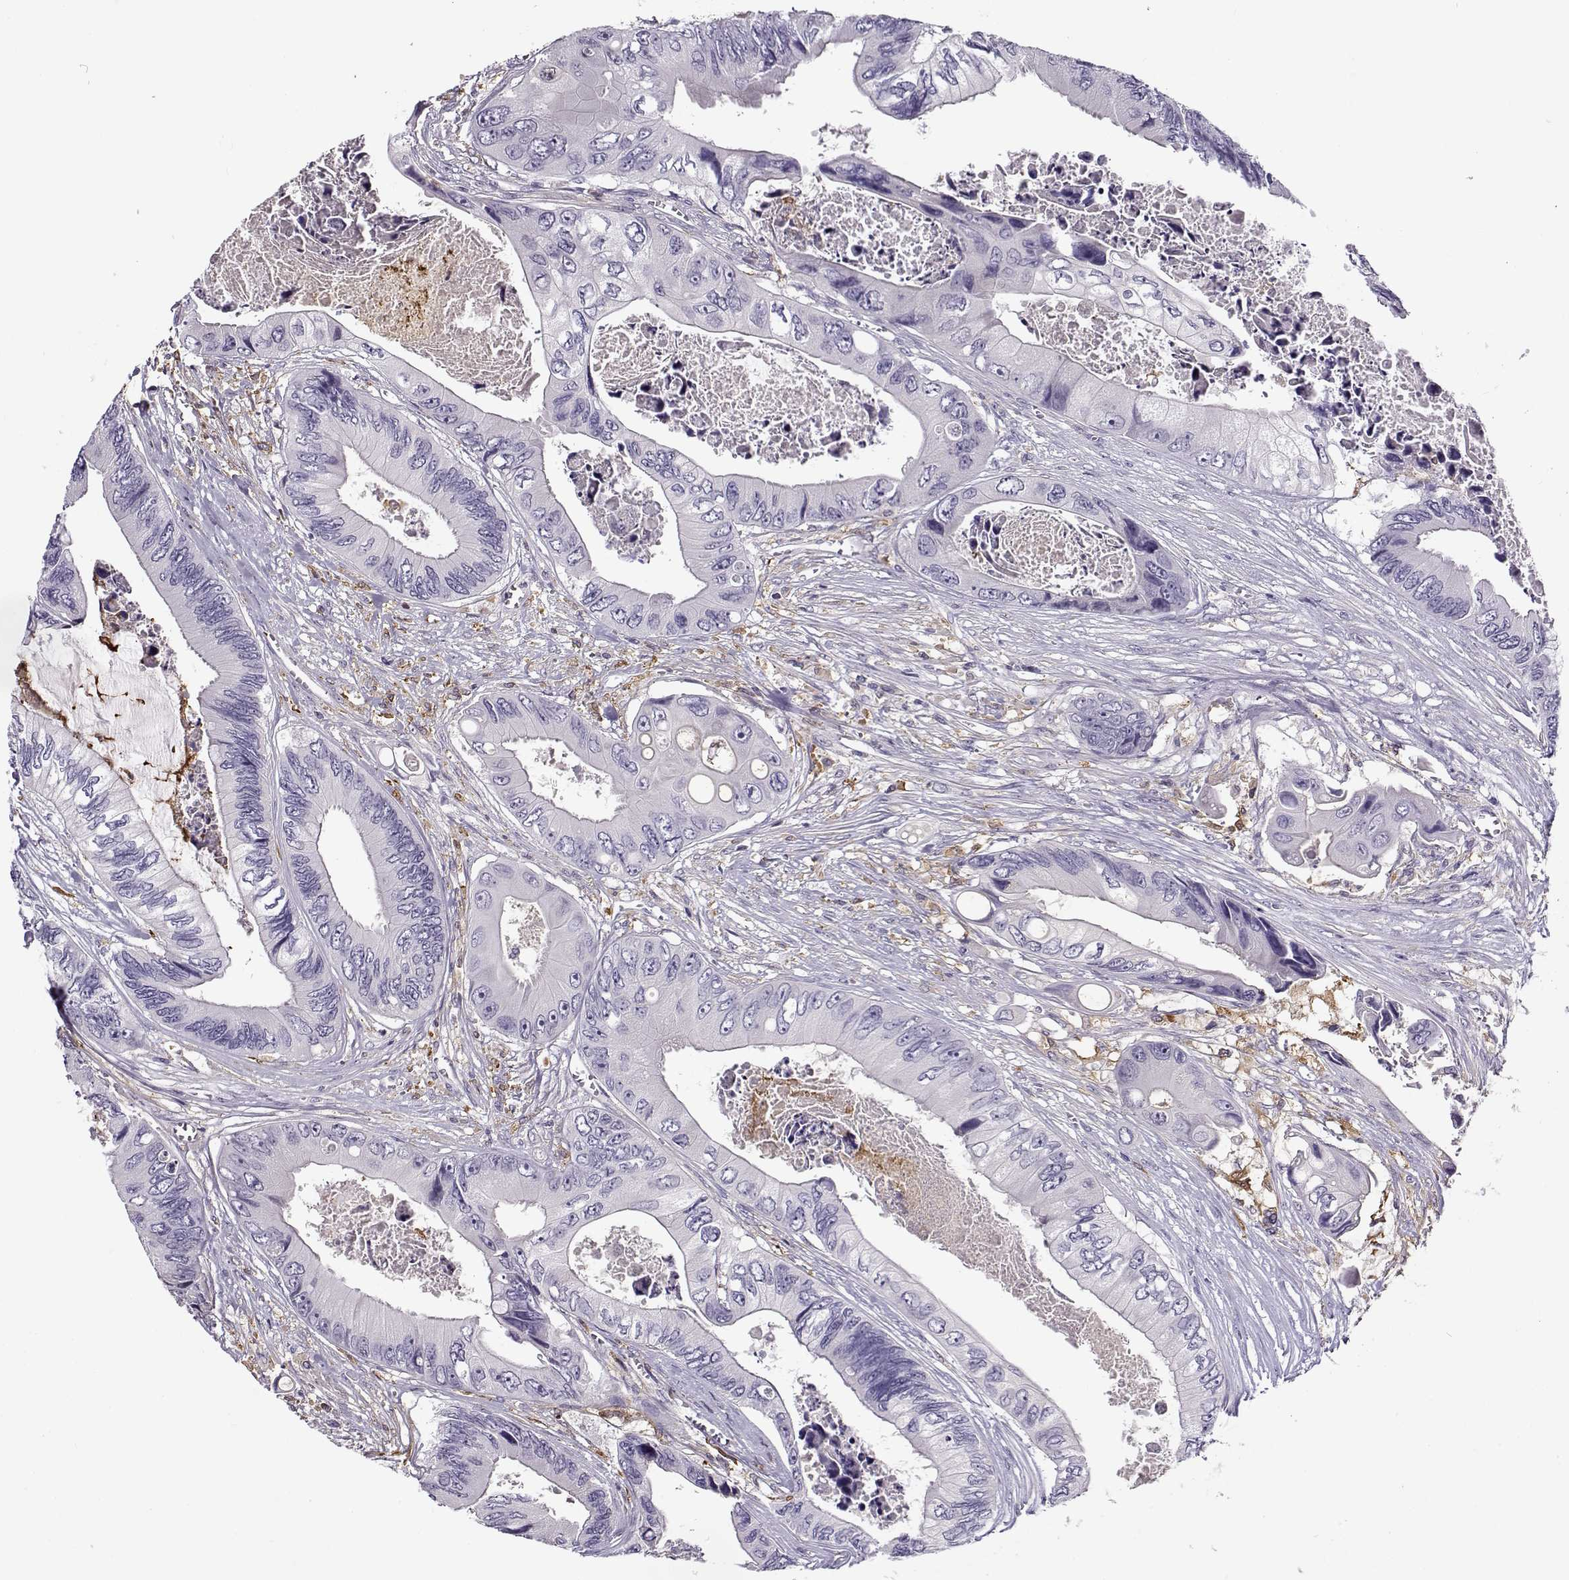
{"staining": {"intensity": "negative", "quantity": "none", "location": "none"}, "tissue": "colorectal cancer", "cell_type": "Tumor cells", "image_type": "cancer", "snomed": [{"axis": "morphology", "description": "Adenocarcinoma, NOS"}, {"axis": "topography", "description": "Rectum"}], "caption": "Tumor cells are negative for brown protein staining in colorectal cancer.", "gene": "UCP3", "patient": {"sex": "male", "age": 63}}